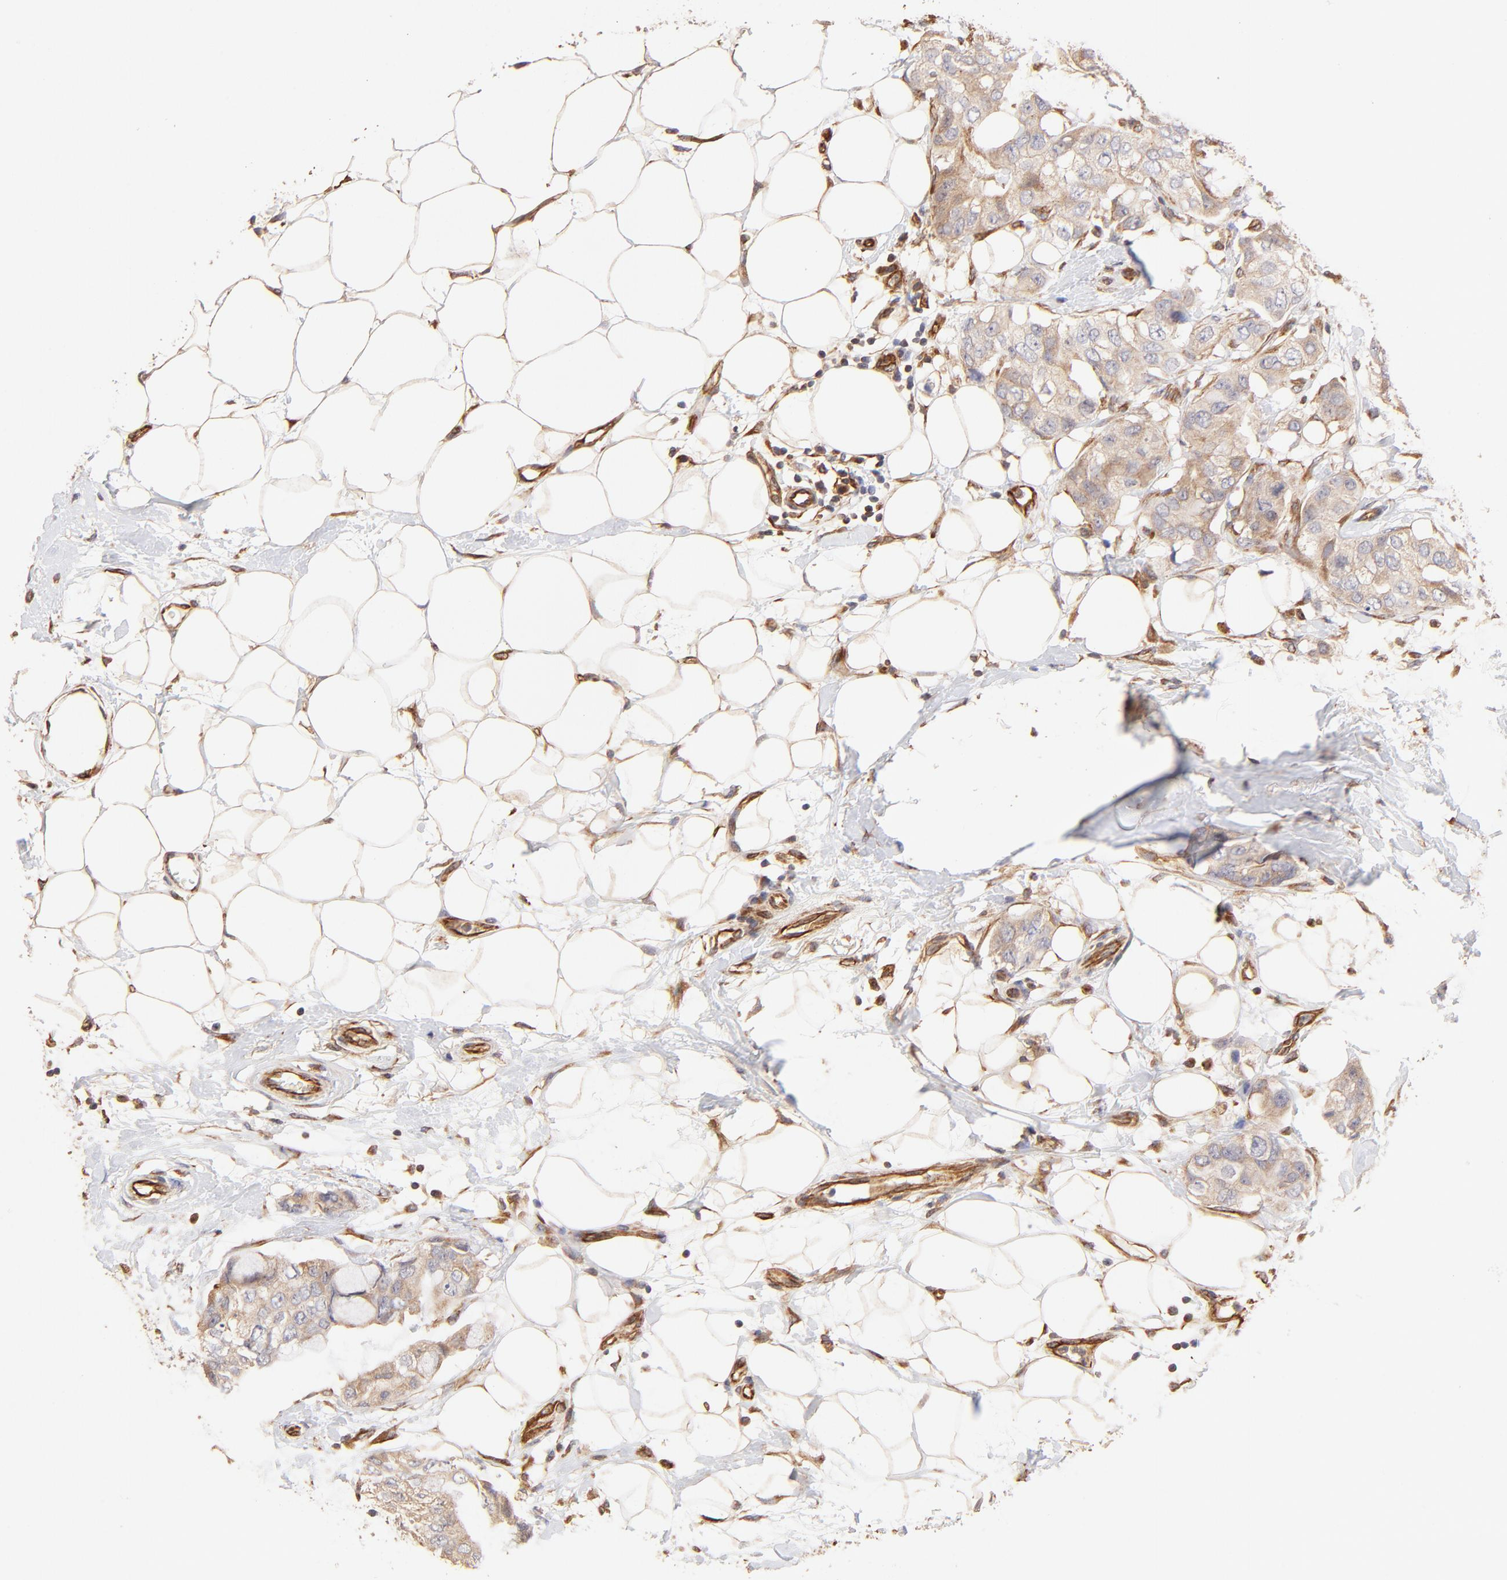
{"staining": {"intensity": "weak", "quantity": ">75%", "location": "cytoplasmic/membranous"}, "tissue": "breast cancer", "cell_type": "Tumor cells", "image_type": "cancer", "snomed": [{"axis": "morphology", "description": "Duct carcinoma"}, {"axis": "topography", "description": "Breast"}], "caption": "IHC staining of infiltrating ductal carcinoma (breast), which reveals low levels of weak cytoplasmic/membranous expression in approximately >75% of tumor cells indicating weak cytoplasmic/membranous protein positivity. The staining was performed using DAB (3,3'-diaminobenzidine) (brown) for protein detection and nuclei were counterstained in hematoxylin (blue).", "gene": "TNFAIP3", "patient": {"sex": "female", "age": 40}}